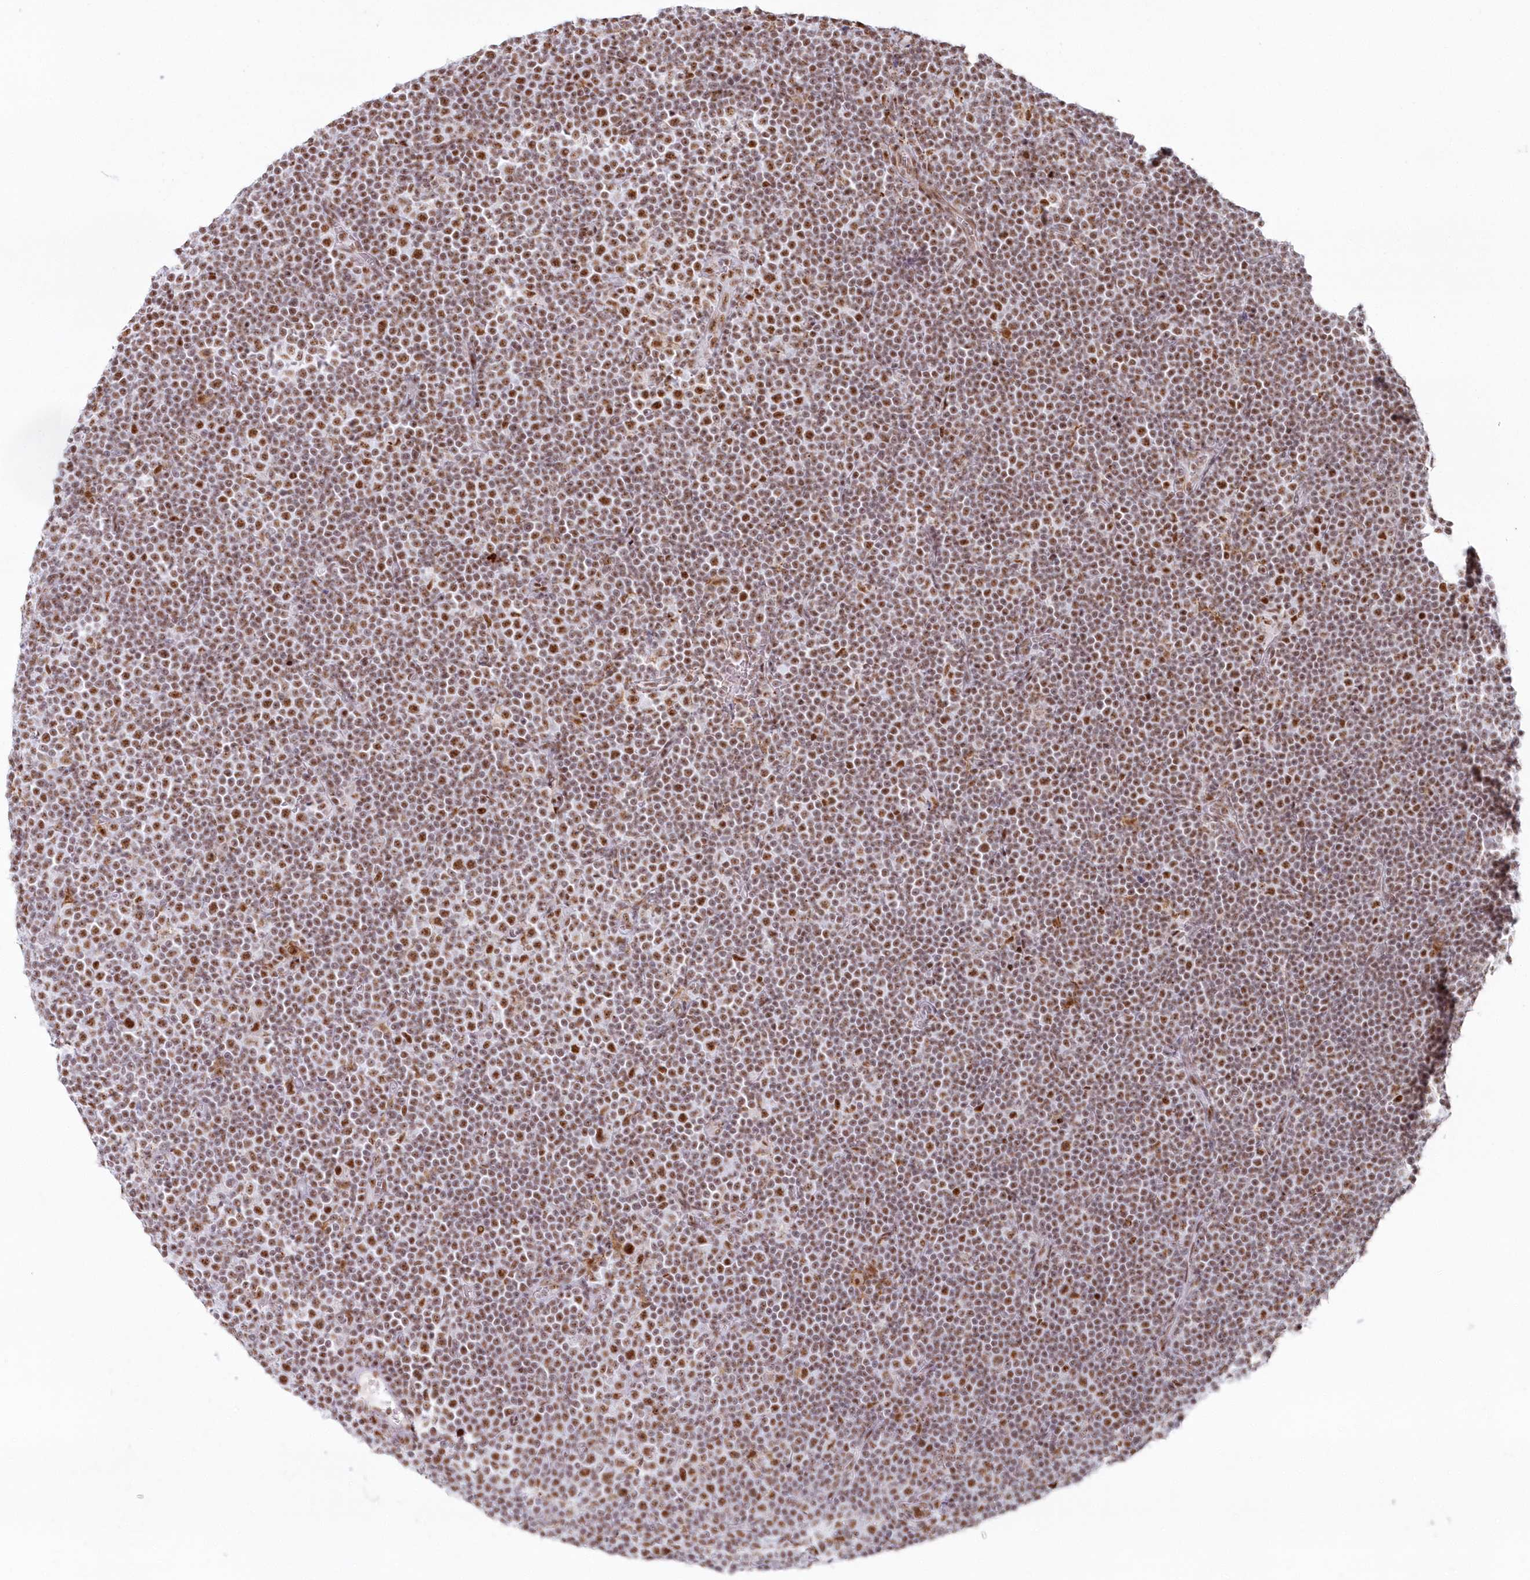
{"staining": {"intensity": "moderate", "quantity": ">75%", "location": "nuclear"}, "tissue": "lymphoma", "cell_type": "Tumor cells", "image_type": "cancer", "snomed": [{"axis": "morphology", "description": "Malignant lymphoma, non-Hodgkin's type, Low grade"}, {"axis": "topography", "description": "Lymph node"}], "caption": "Human lymphoma stained for a protein (brown) exhibits moderate nuclear positive positivity in approximately >75% of tumor cells.", "gene": "DDX46", "patient": {"sex": "female", "age": 67}}